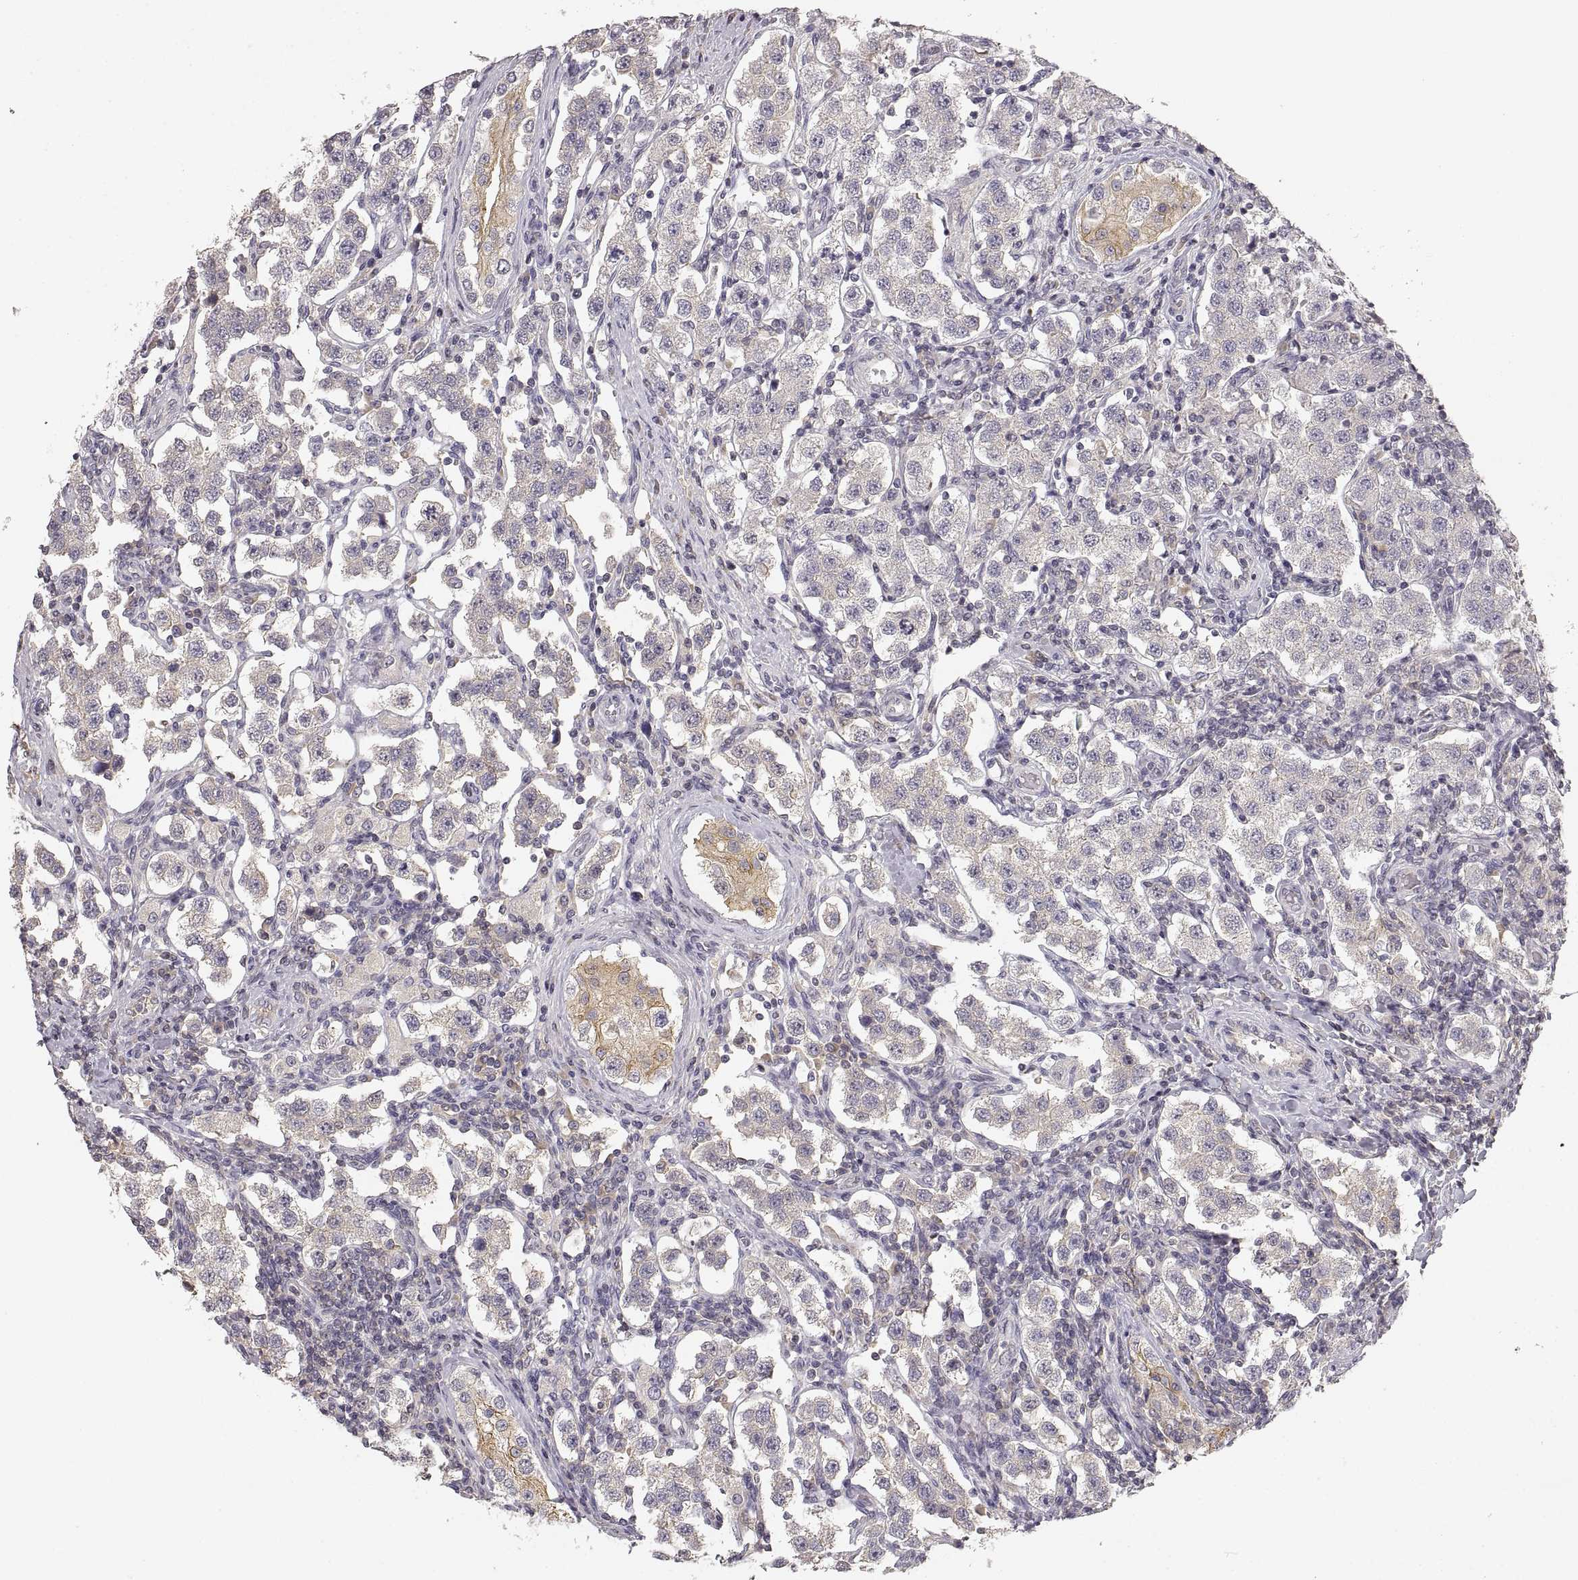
{"staining": {"intensity": "weak", "quantity": "<25%", "location": "cytoplasmic/membranous"}, "tissue": "testis cancer", "cell_type": "Tumor cells", "image_type": "cancer", "snomed": [{"axis": "morphology", "description": "Seminoma, NOS"}, {"axis": "topography", "description": "Testis"}], "caption": "An immunohistochemistry (IHC) image of testis seminoma is shown. There is no staining in tumor cells of testis seminoma.", "gene": "RUNDC3A", "patient": {"sex": "male", "age": 37}}